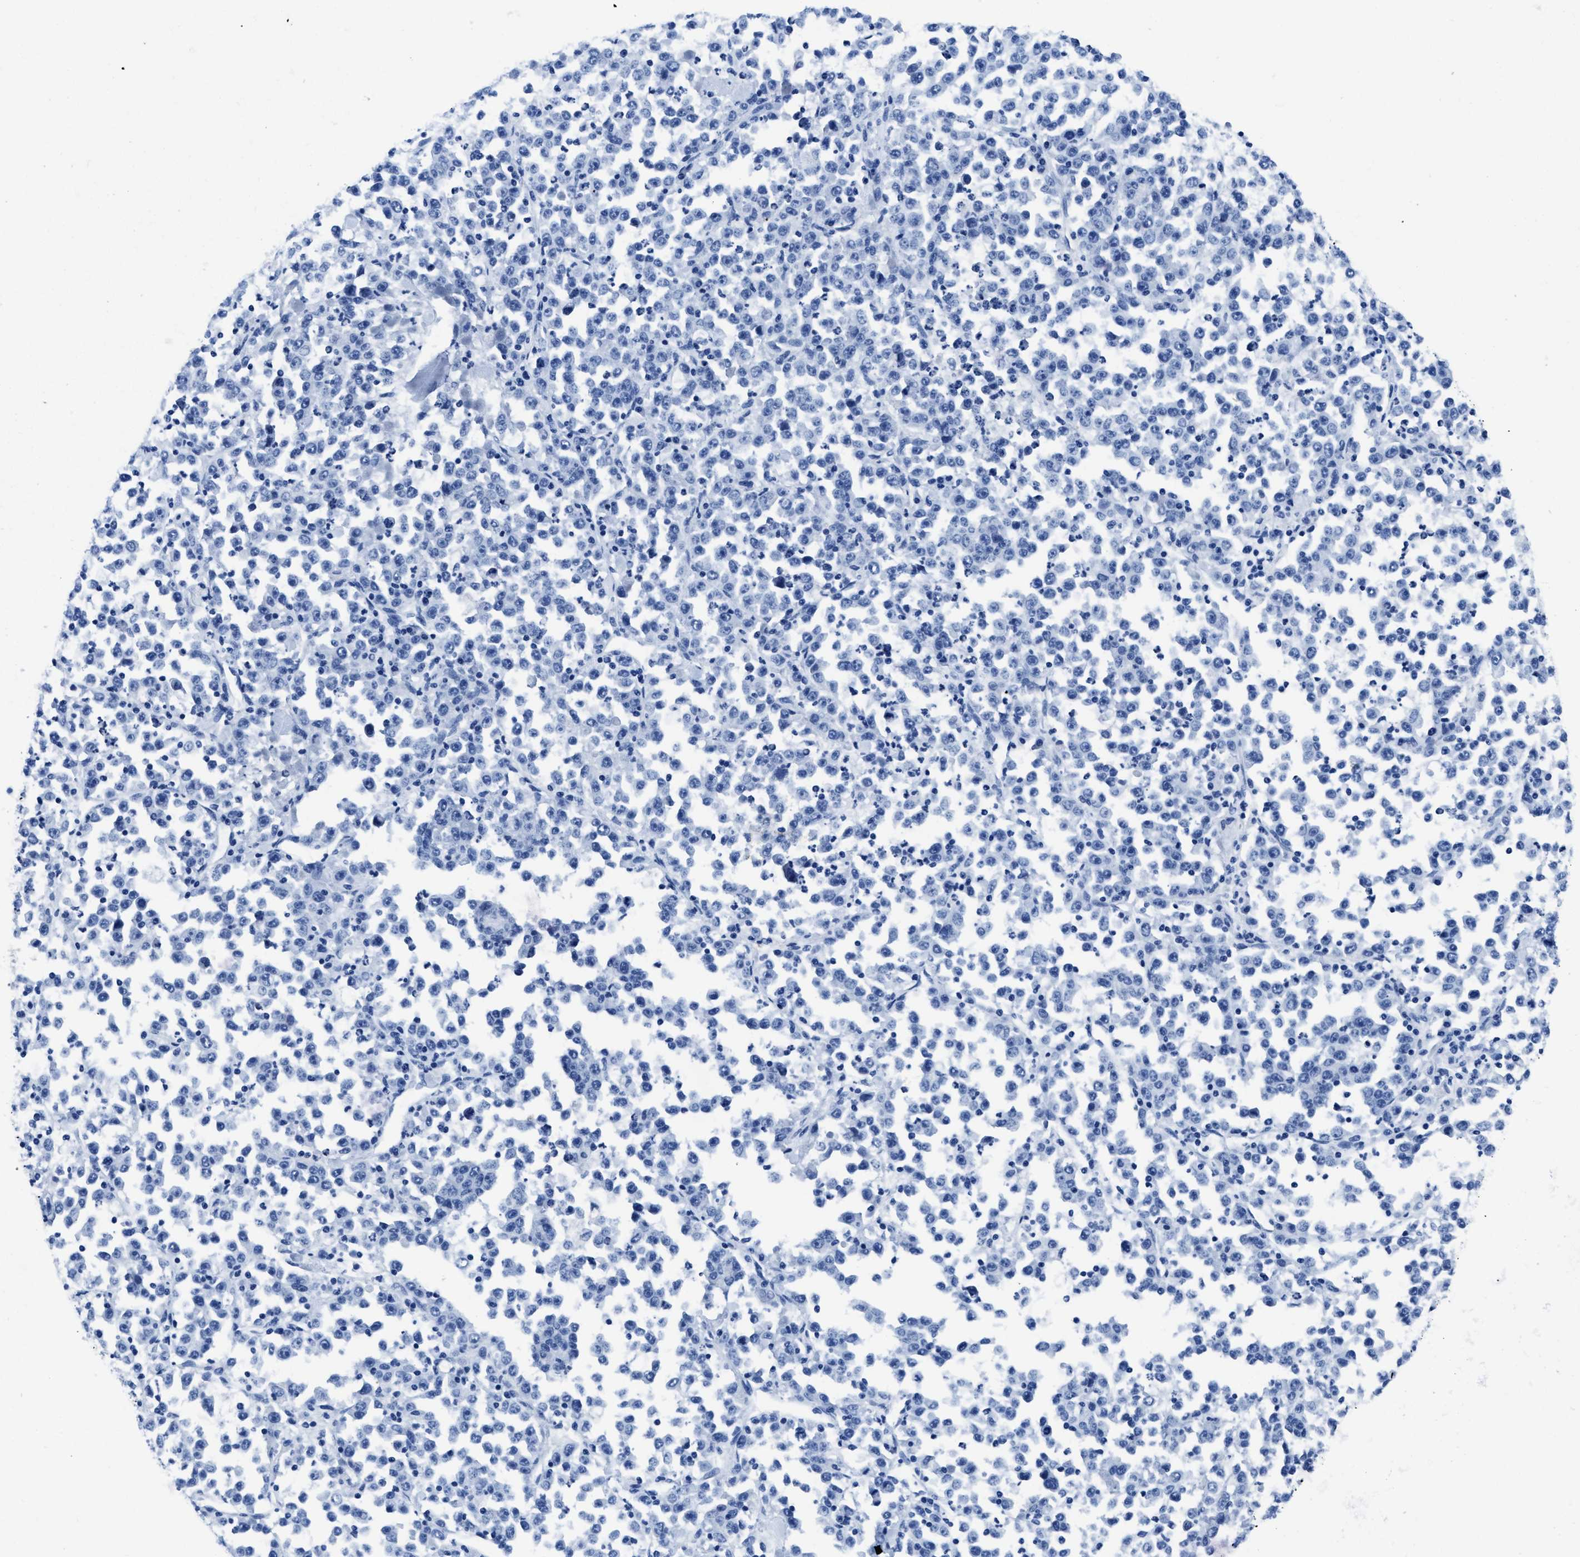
{"staining": {"intensity": "negative", "quantity": "none", "location": "none"}, "tissue": "stomach cancer", "cell_type": "Tumor cells", "image_type": "cancer", "snomed": [{"axis": "morphology", "description": "Normal tissue, NOS"}, {"axis": "morphology", "description": "Adenocarcinoma, NOS"}, {"axis": "topography", "description": "Stomach, upper"}, {"axis": "topography", "description": "Stomach"}], "caption": "Image shows no significant protein expression in tumor cells of stomach adenocarcinoma. (DAB IHC visualized using brightfield microscopy, high magnification).", "gene": "ITGA2B", "patient": {"sex": "male", "age": 59}}